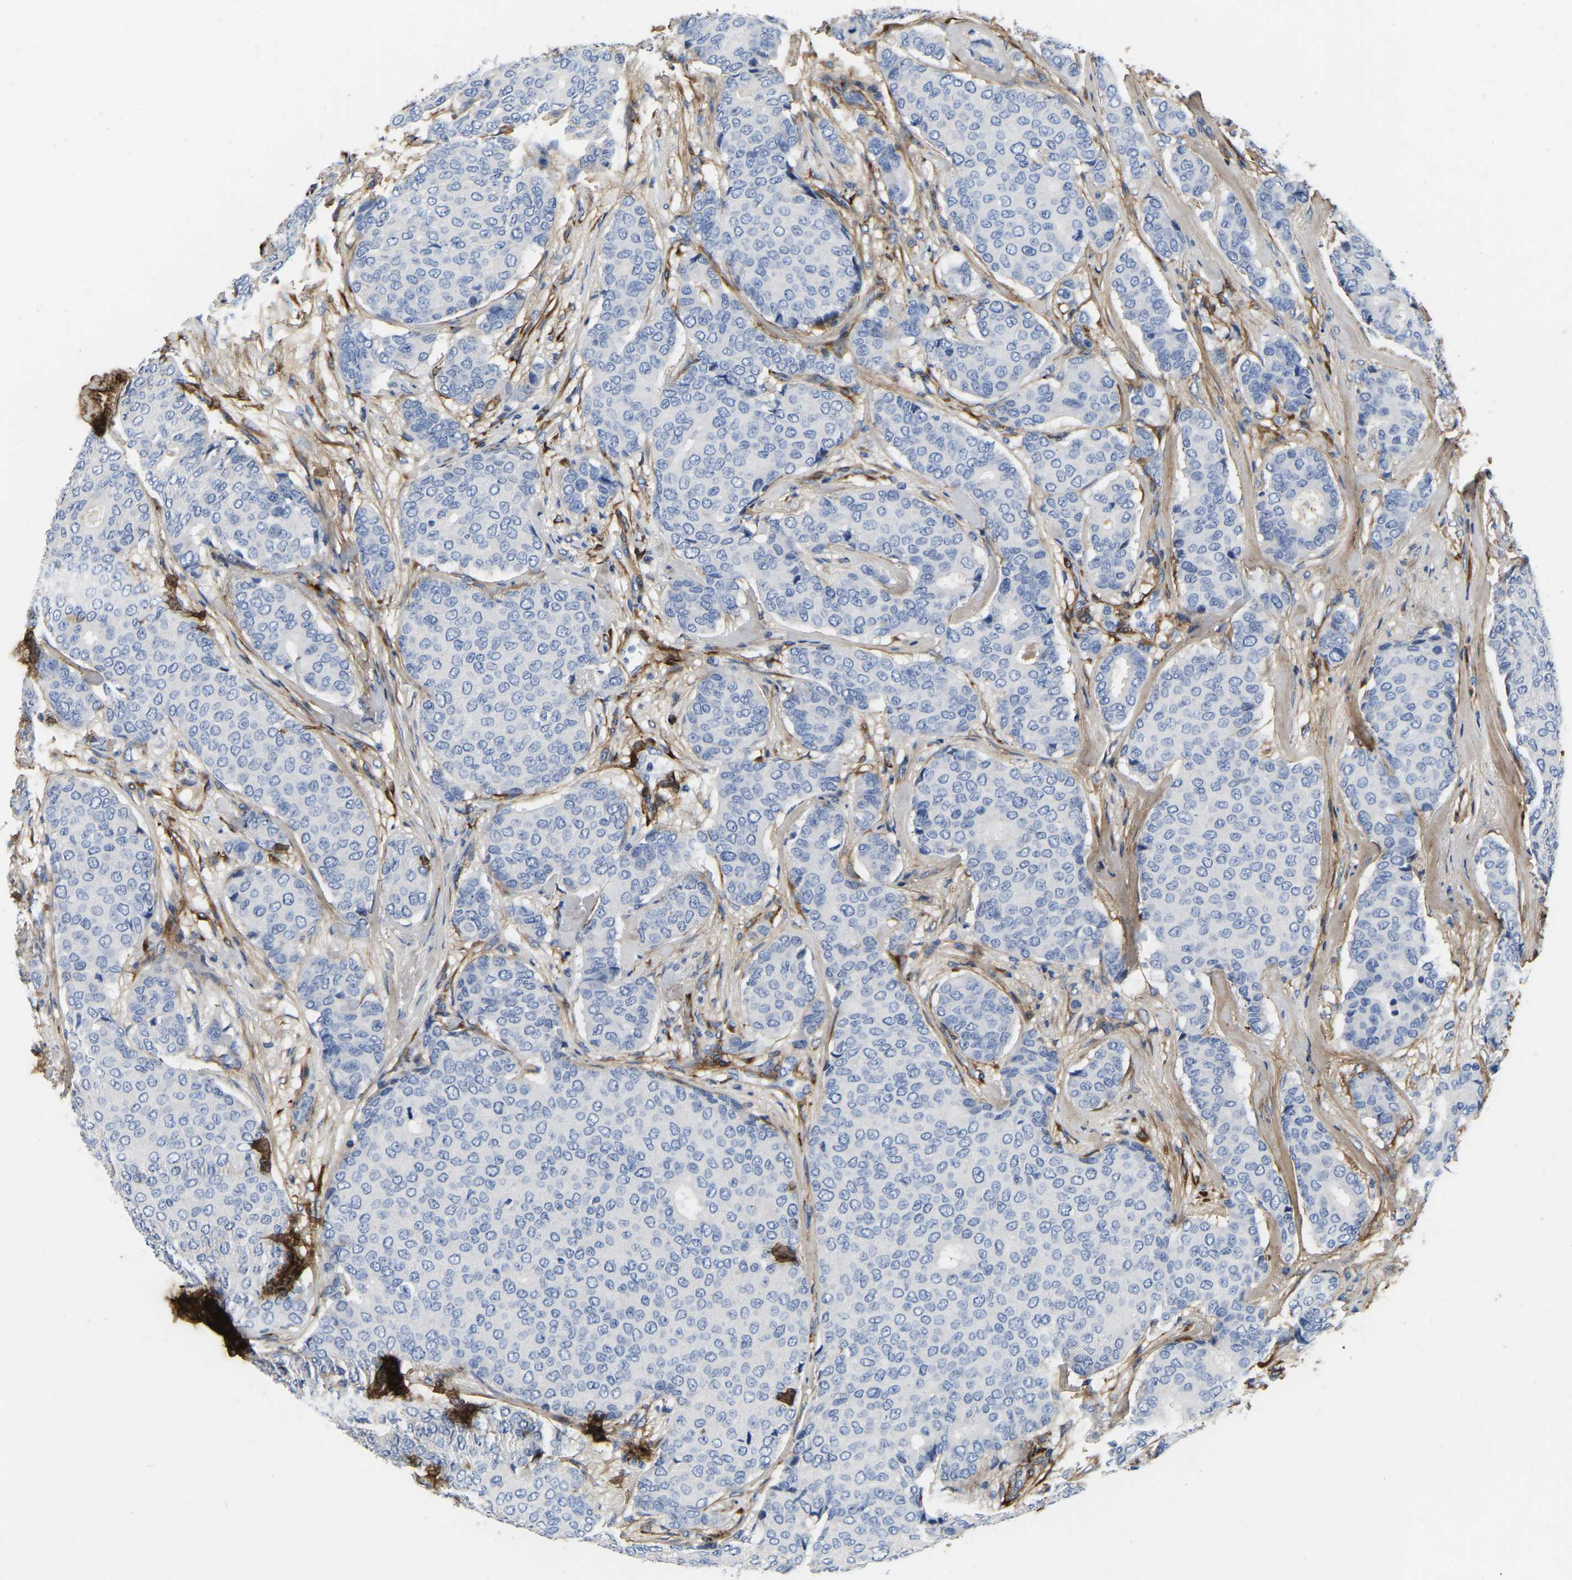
{"staining": {"intensity": "negative", "quantity": "none", "location": "none"}, "tissue": "breast cancer", "cell_type": "Tumor cells", "image_type": "cancer", "snomed": [{"axis": "morphology", "description": "Duct carcinoma"}, {"axis": "topography", "description": "Breast"}], "caption": "Tumor cells show no significant protein staining in breast cancer (invasive ductal carcinoma). Brightfield microscopy of immunohistochemistry stained with DAB (3,3'-diaminobenzidine) (brown) and hematoxylin (blue), captured at high magnification.", "gene": "COL6A1", "patient": {"sex": "female", "age": 75}}